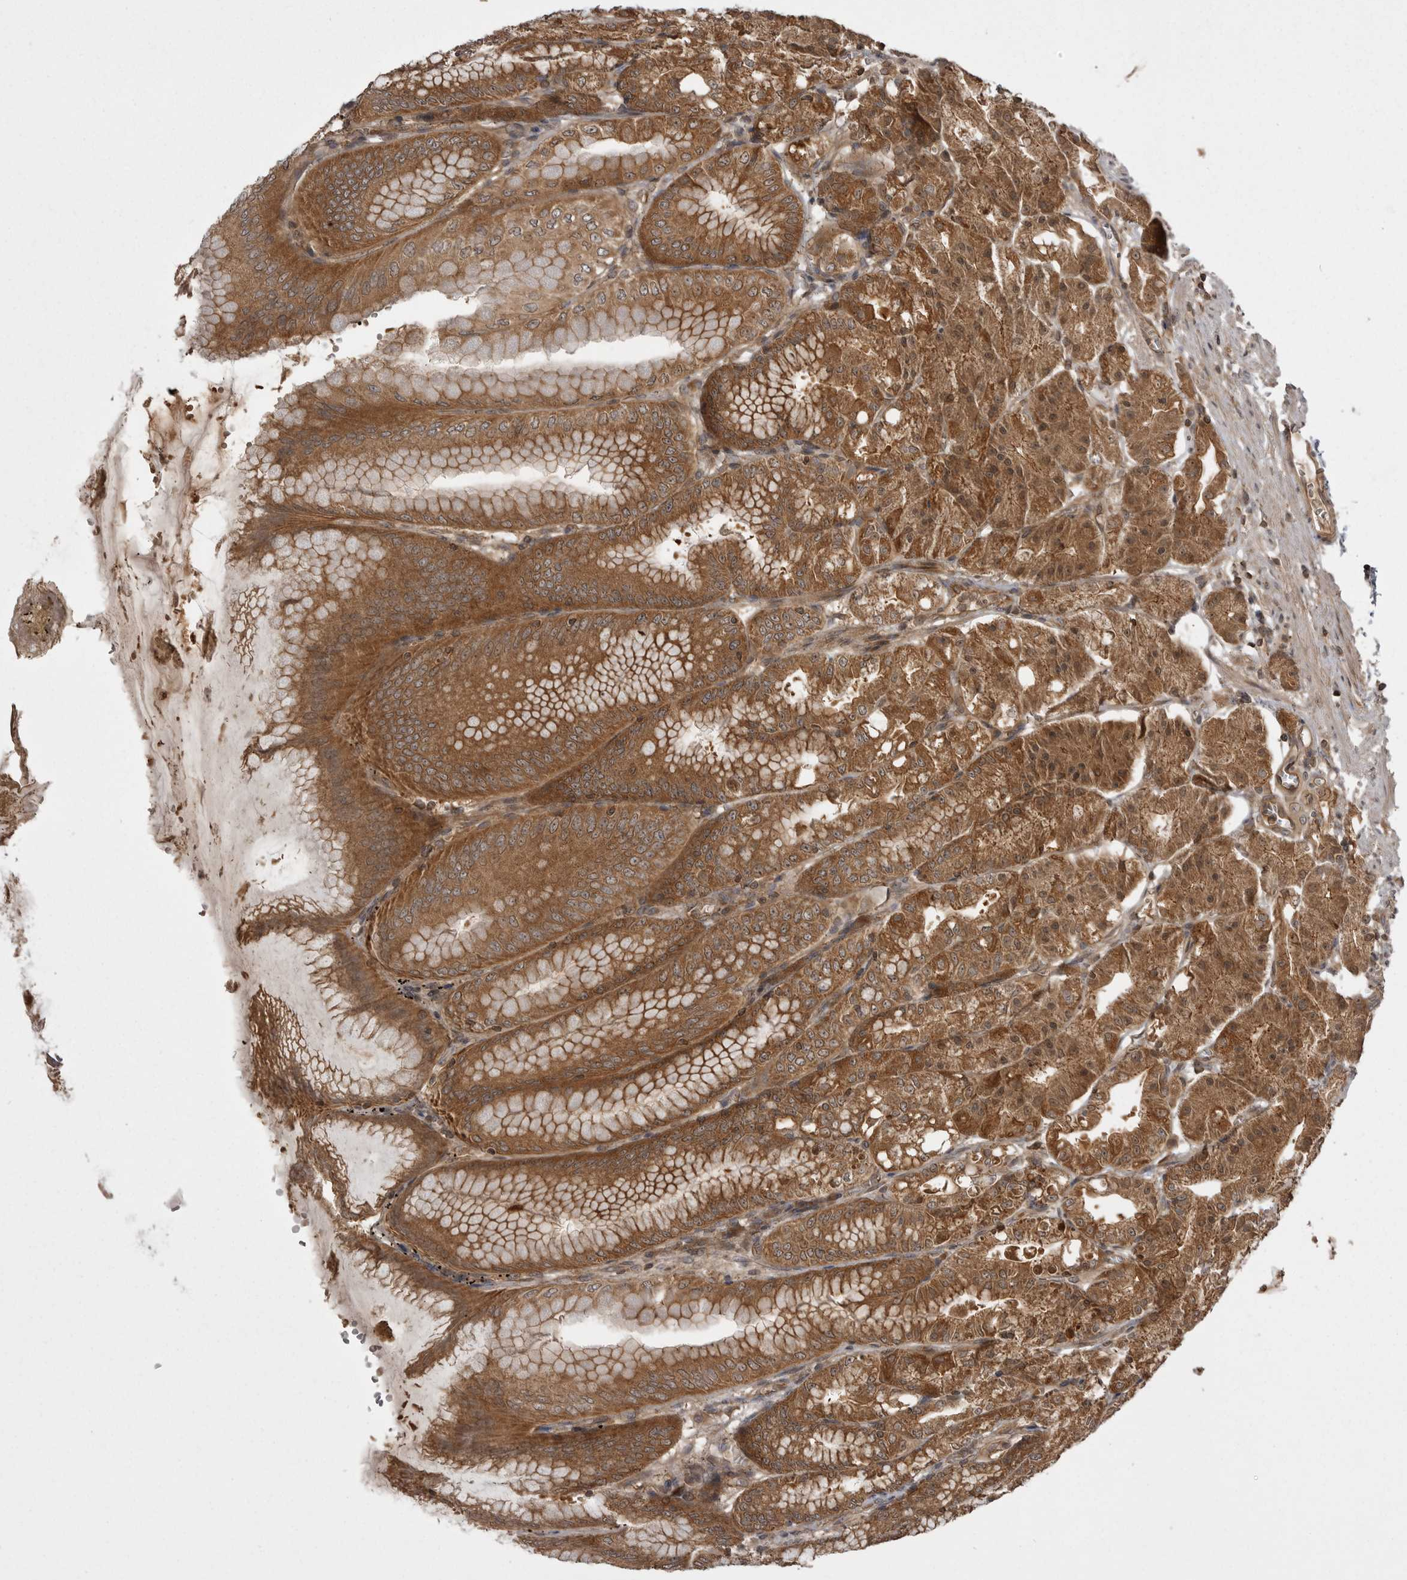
{"staining": {"intensity": "strong", "quantity": ">75%", "location": "cytoplasmic/membranous"}, "tissue": "stomach", "cell_type": "Glandular cells", "image_type": "normal", "snomed": [{"axis": "morphology", "description": "Normal tissue, NOS"}, {"axis": "topography", "description": "Stomach, lower"}], "caption": "A micrograph of stomach stained for a protein displays strong cytoplasmic/membranous brown staining in glandular cells.", "gene": "STK24", "patient": {"sex": "male", "age": 71}}